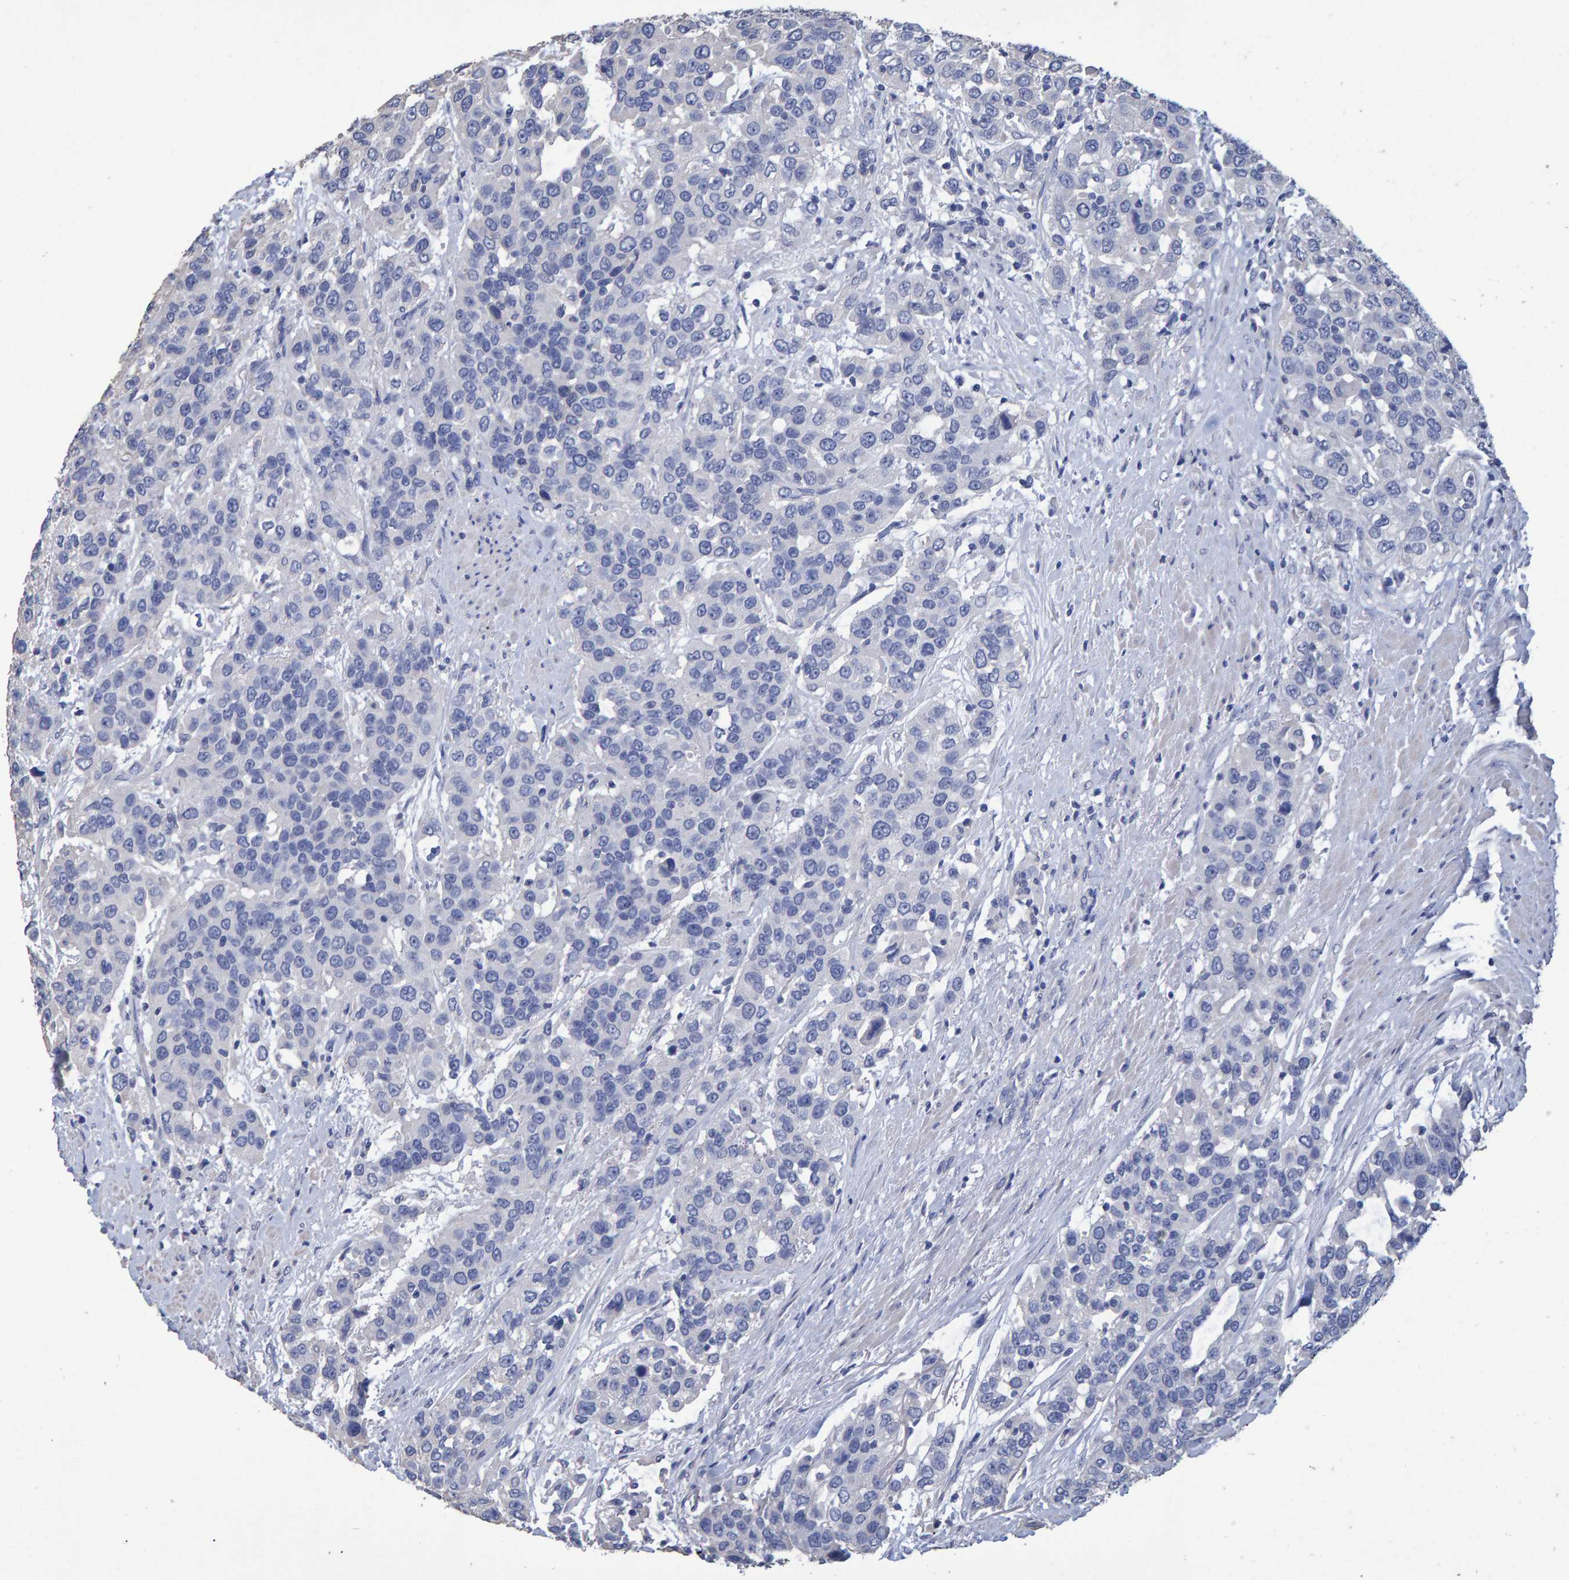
{"staining": {"intensity": "negative", "quantity": "none", "location": "none"}, "tissue": "urothelial cancer", "cell_type": "Tumor cells", "image_type": "cancer", "snomed": [{"axis": "morphology", "description": "Urothelial carcinoma, High grade"}, {"axis": "topography", "description": "Urinary bladder"}], "caption": "This is an immunohistochemistry histopathology image of human urothelial cancer. There is no staining in tumor cells.", "gene": "HEMGN", "patient": {"sex": "female", "age": 80}}